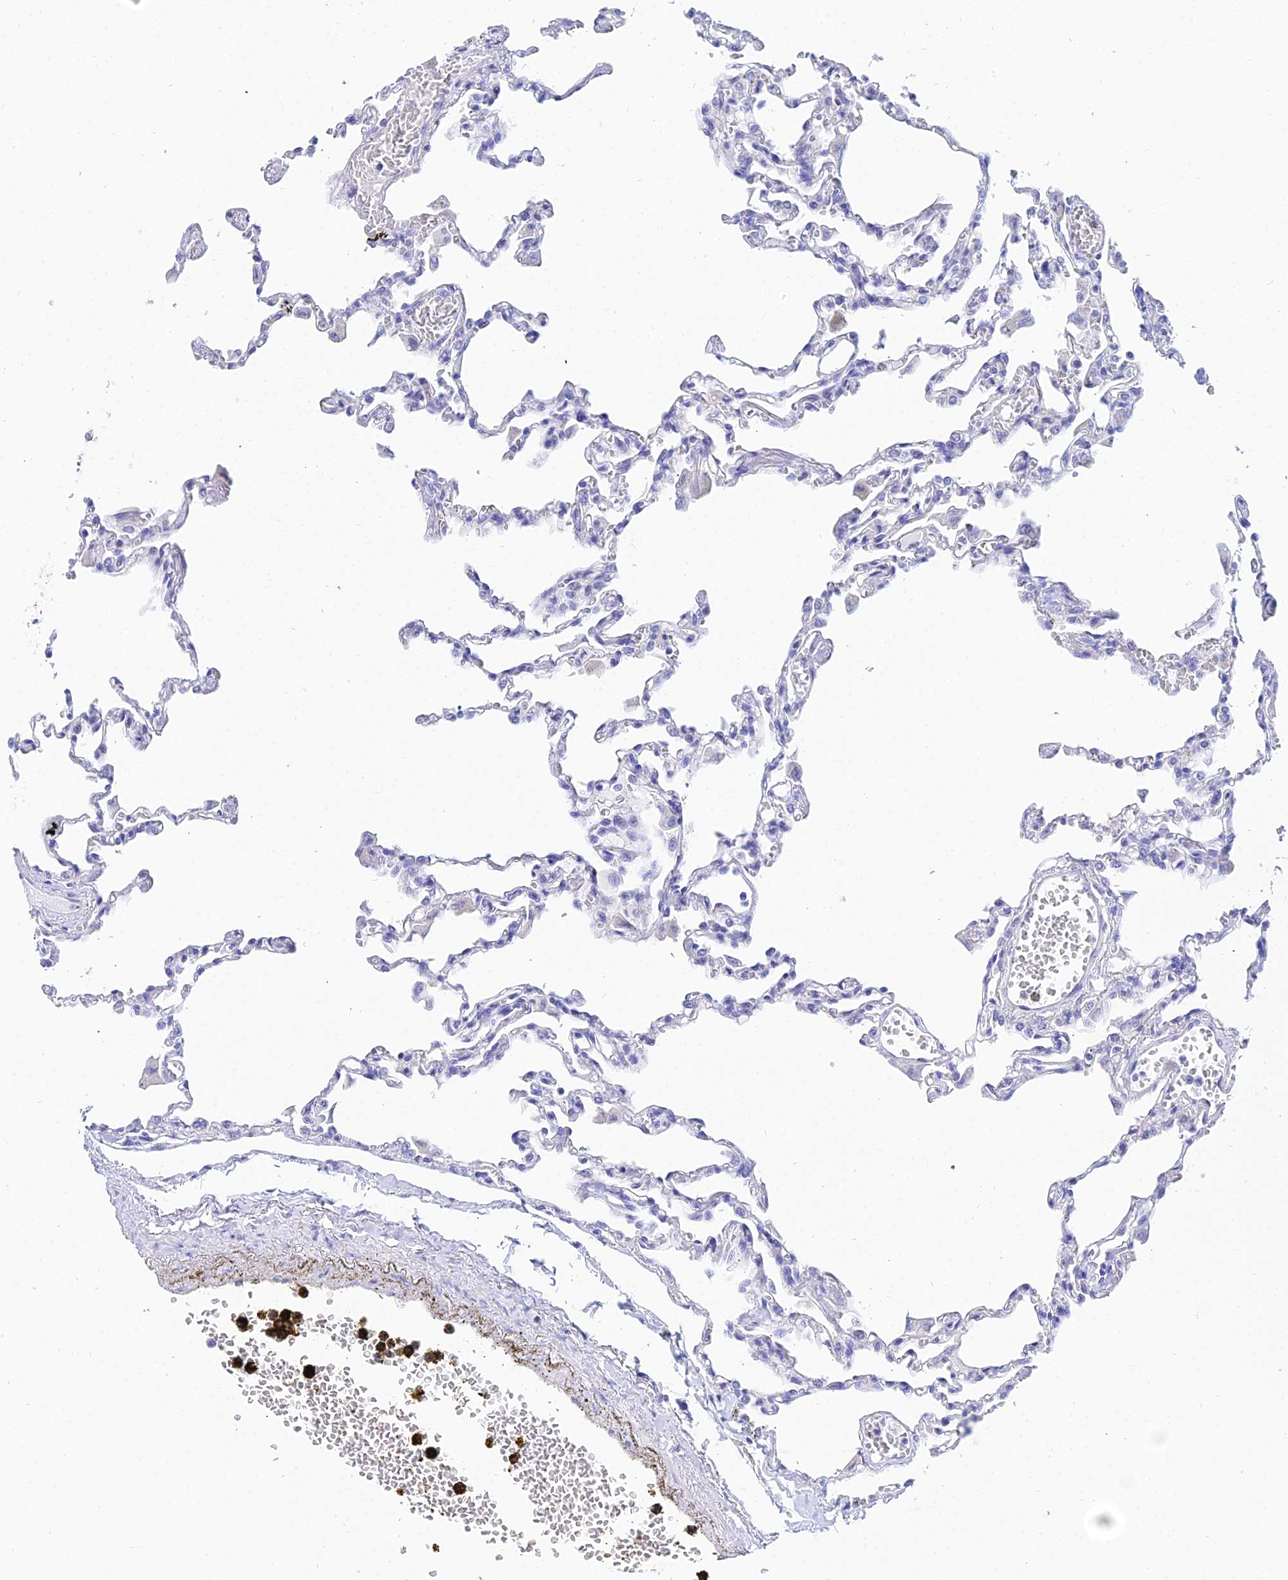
{"staining": {"intensity": "negative", "quantity": "none", "location": "none"}, "tissue": "lung", "cell_type": "Alveolar cells", "image_type": "normal", "snomed": [{"axis": "morphology", "description": "Normal tissue, NOS"}, {"axis": "topography", "description": "Bronchus"}, {"axis": "topography", "description": "Lung"}], "caption": "The histopathology image displays no significant expression in alveolar cells of lung.", "gene": "CEP41", "patient": {"sex": "female", "age": 49}}